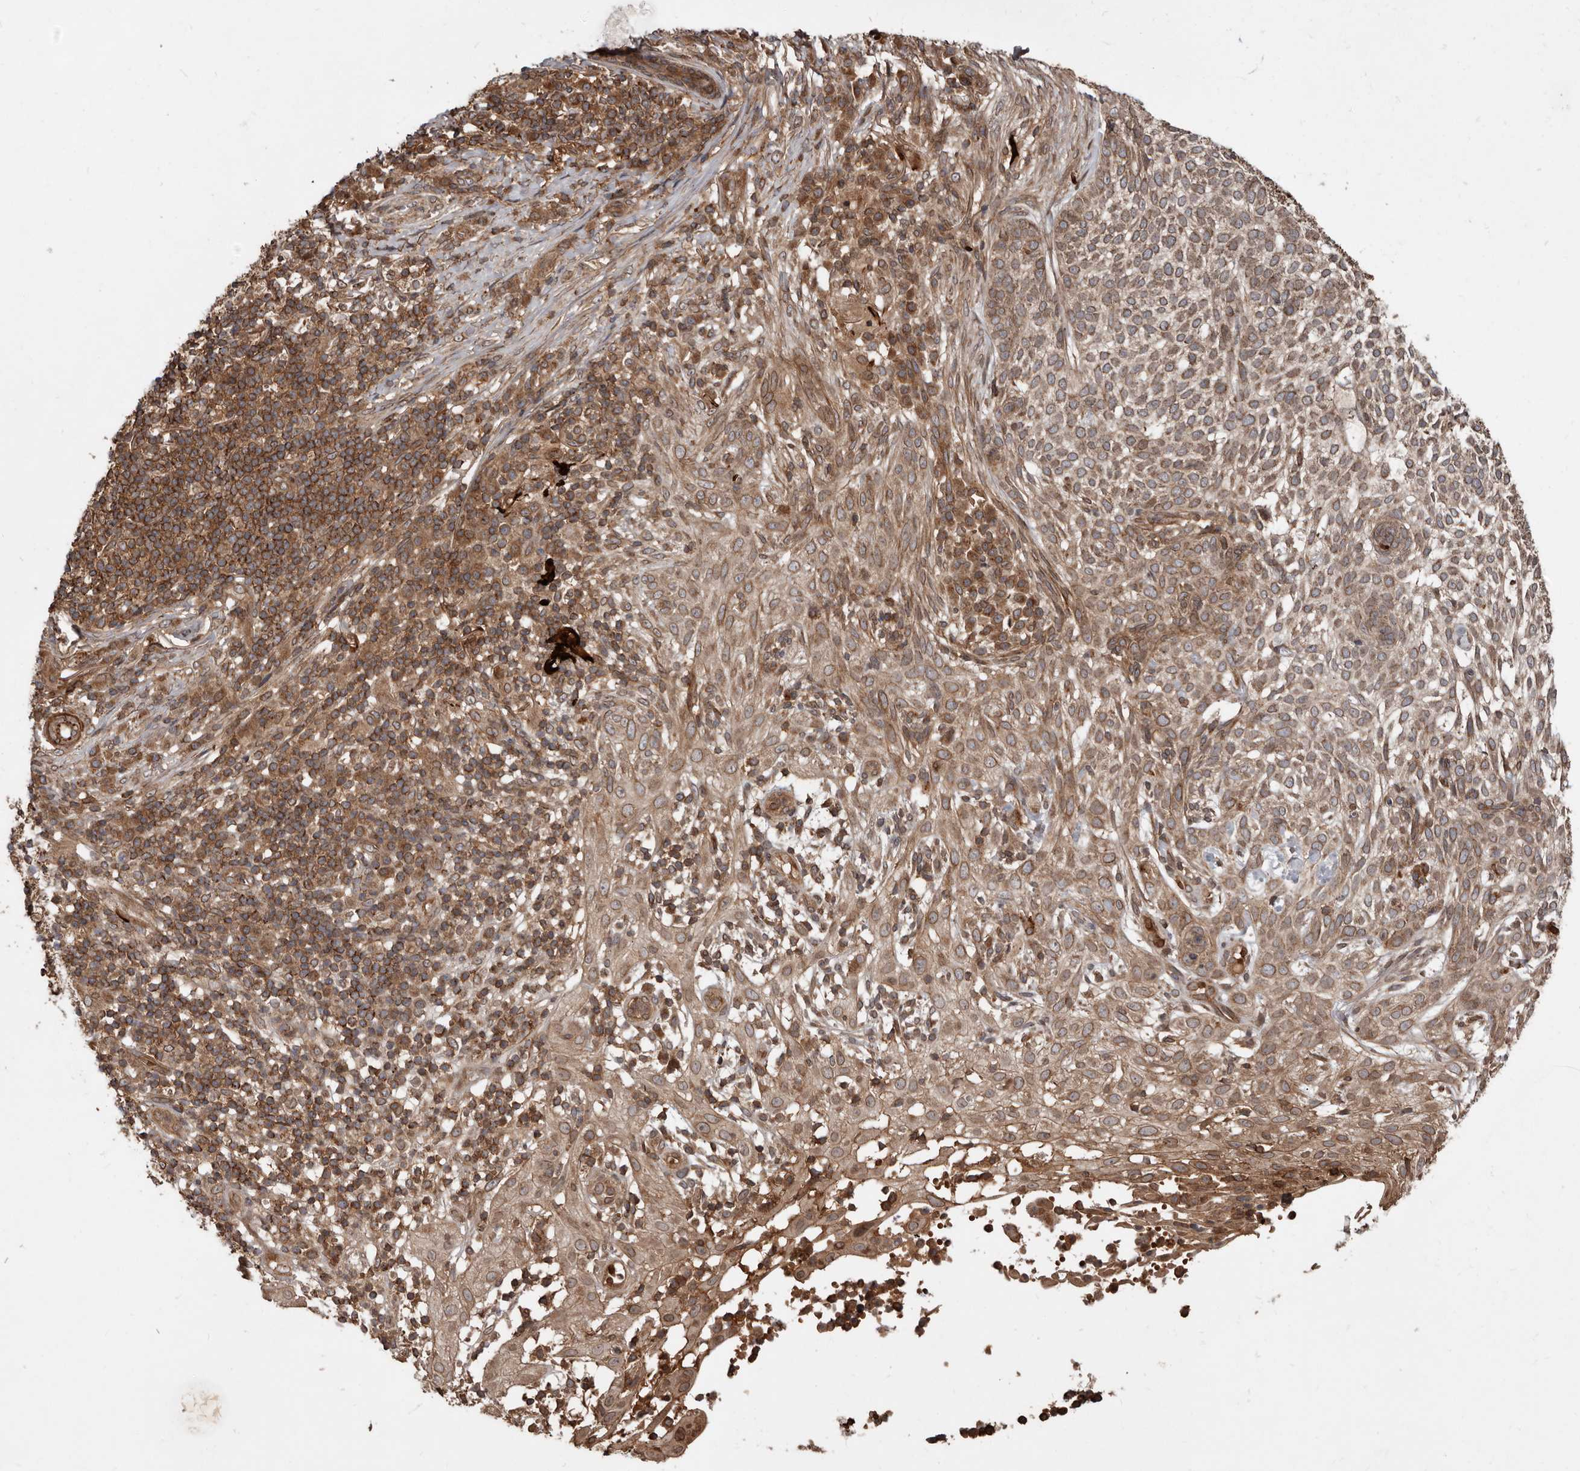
{"staining": {"intensity": "moderate", "quantity": ">75%", "location": "cytoplasmic/membranous,nuclear"}, "tissue": "skin cancer", "cell_type": "Tumor cells", "image_type": "cancer", "snomed": [{"axis": "morphology", "description": "Basal cell carcinoma"}, {"axis": "topography", "description": "Skin"}], "caption": "The immunohistochemical stain shows moderate cytoplasmic/membranous and nuclear staining in tumor cells of skin cancer (basal cell carcinoma) tissue.", "gene": "STK36", "patient": {"sex": "female", "age": 64}}